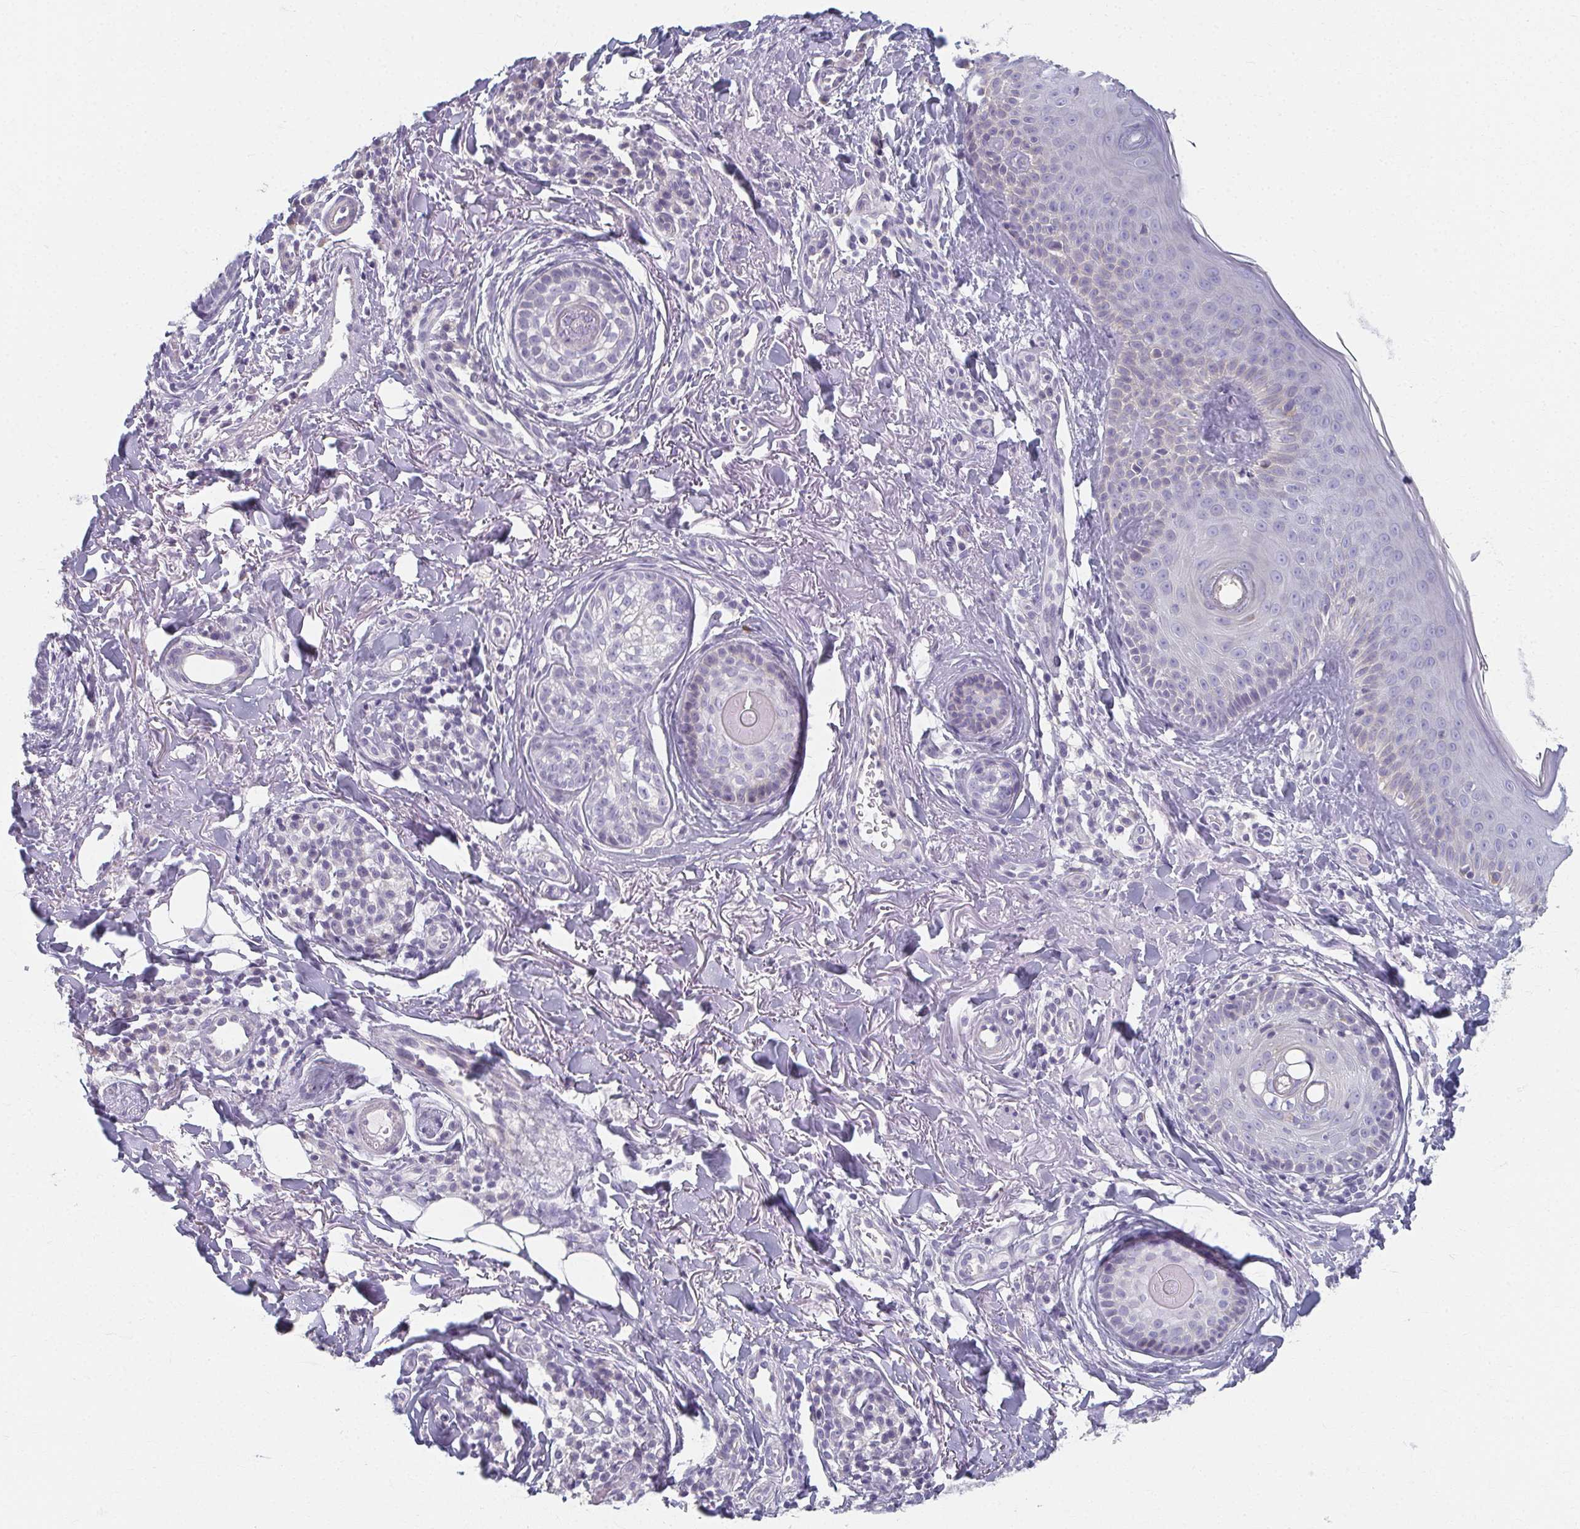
{"staining": {"intensity": "negative", "quantity": "none", "location": "none"}, "tissue": "skin cancer", "cell_type": "Tumor cells", "image_type": "cancer", "snomed": [{"axis": "morphology", "description": "Basal cell carcinoma"}, {"axis": "topography", "description": "Skin"}], "caption": "Immunohistochemical staining of skin cancer shows no significant staining in tumor cells. (Stains: DAB (3,3'-diaminobenzidine) immunohistochemistry (IHC) with hematoxylin counter stain, Microscopy: brightfield microscopy at high magnification).", "gene": "CAMKV", "patient": {"sex": "male", "age": 65}}